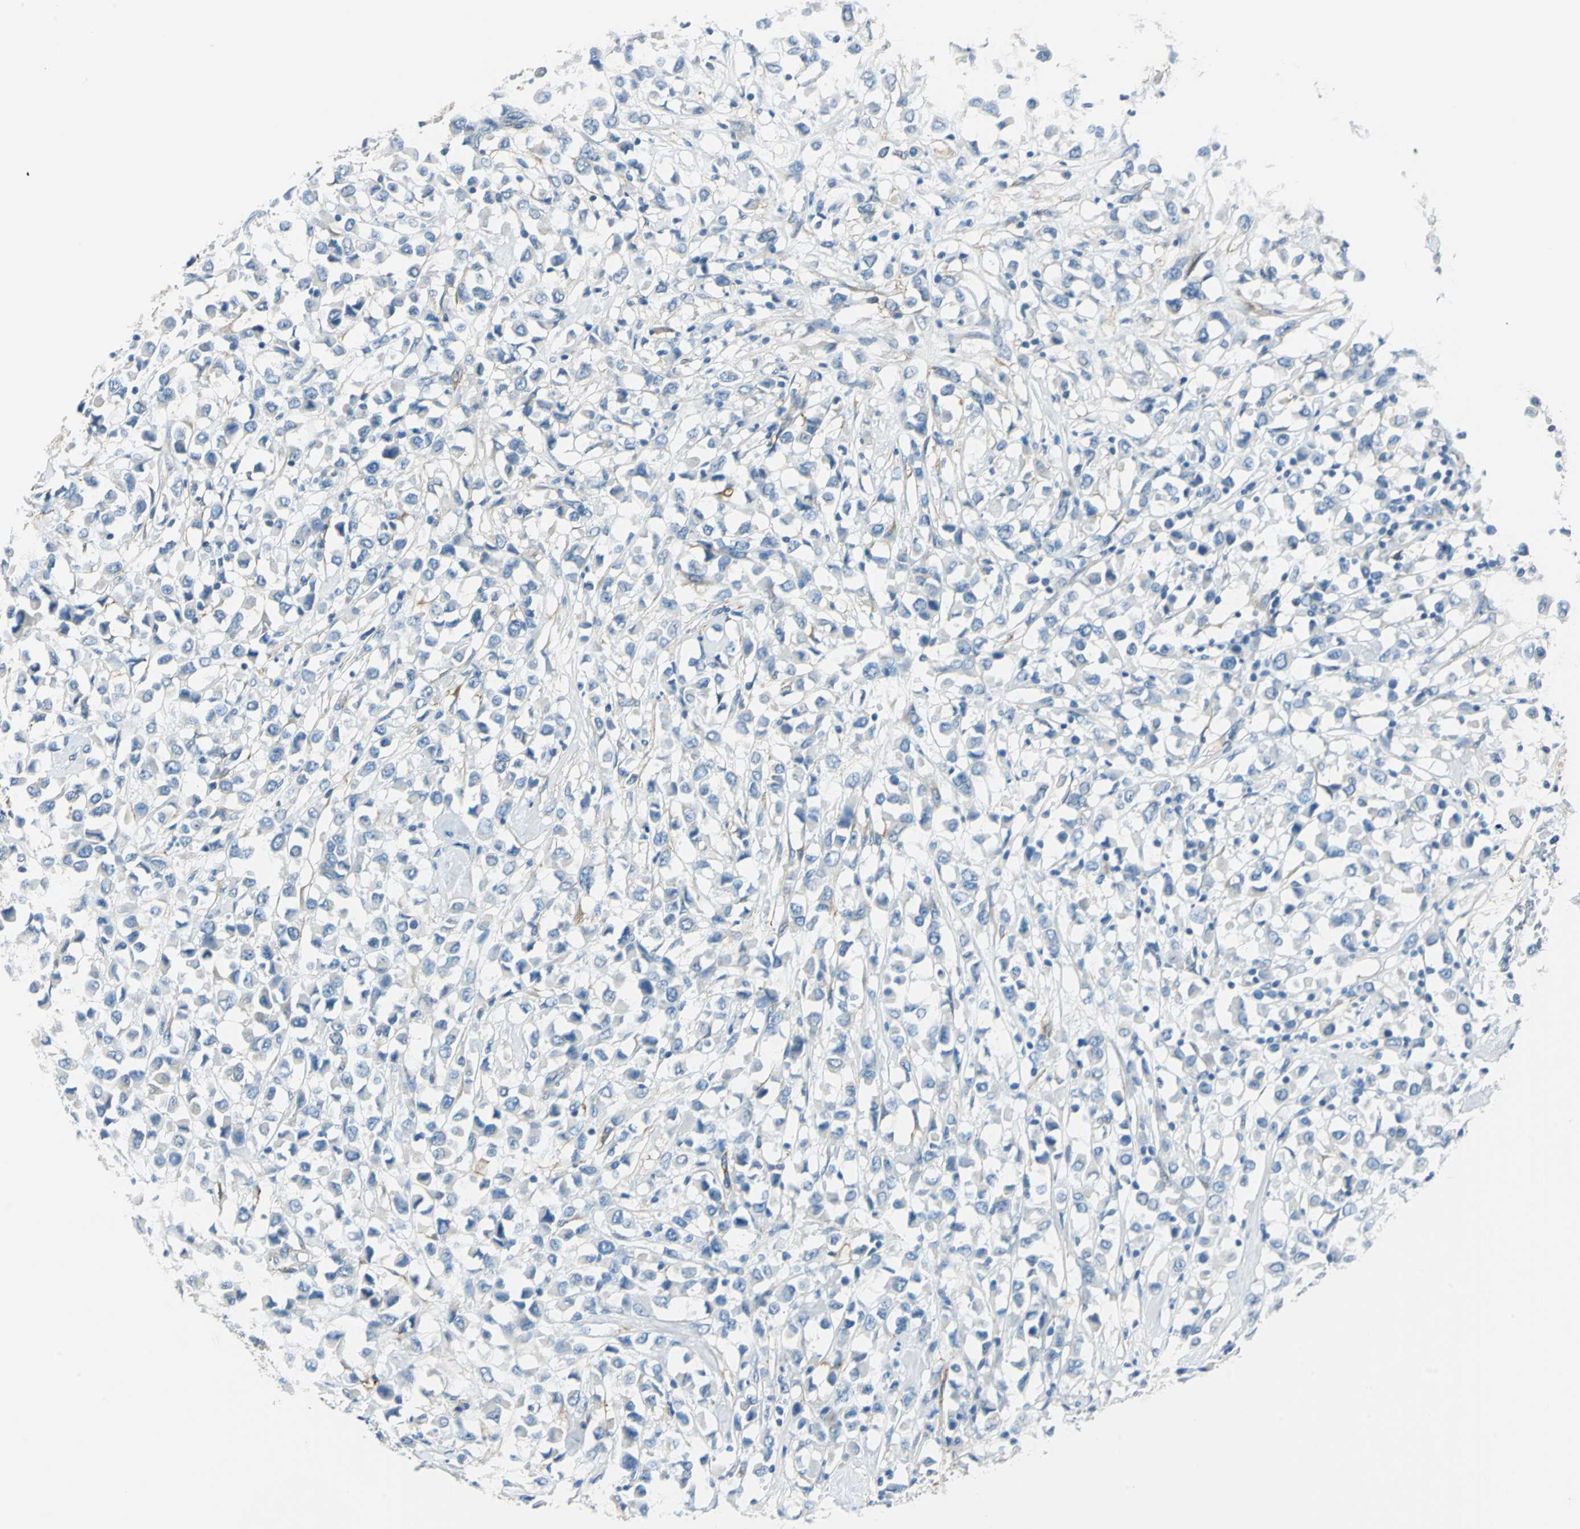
{"staining": {"intensity": "negative", "quantity": "none", "location": "none"}, "tissue": "breast cancer", "cell_type": "Tumor cells", "image_type": "cancer", "snomed": [{"axis": "morphology", "description": "Duct carcinoma"}, {"axis": "topography", "description": "Breast"}], "caption": "IHC photomicrograph of human breast cancer stained for a protein (brown), which demonstrates no positivity in tumor cells.", "gene": "AKAP12", "patient": {"sex": "female", "age": 61}}